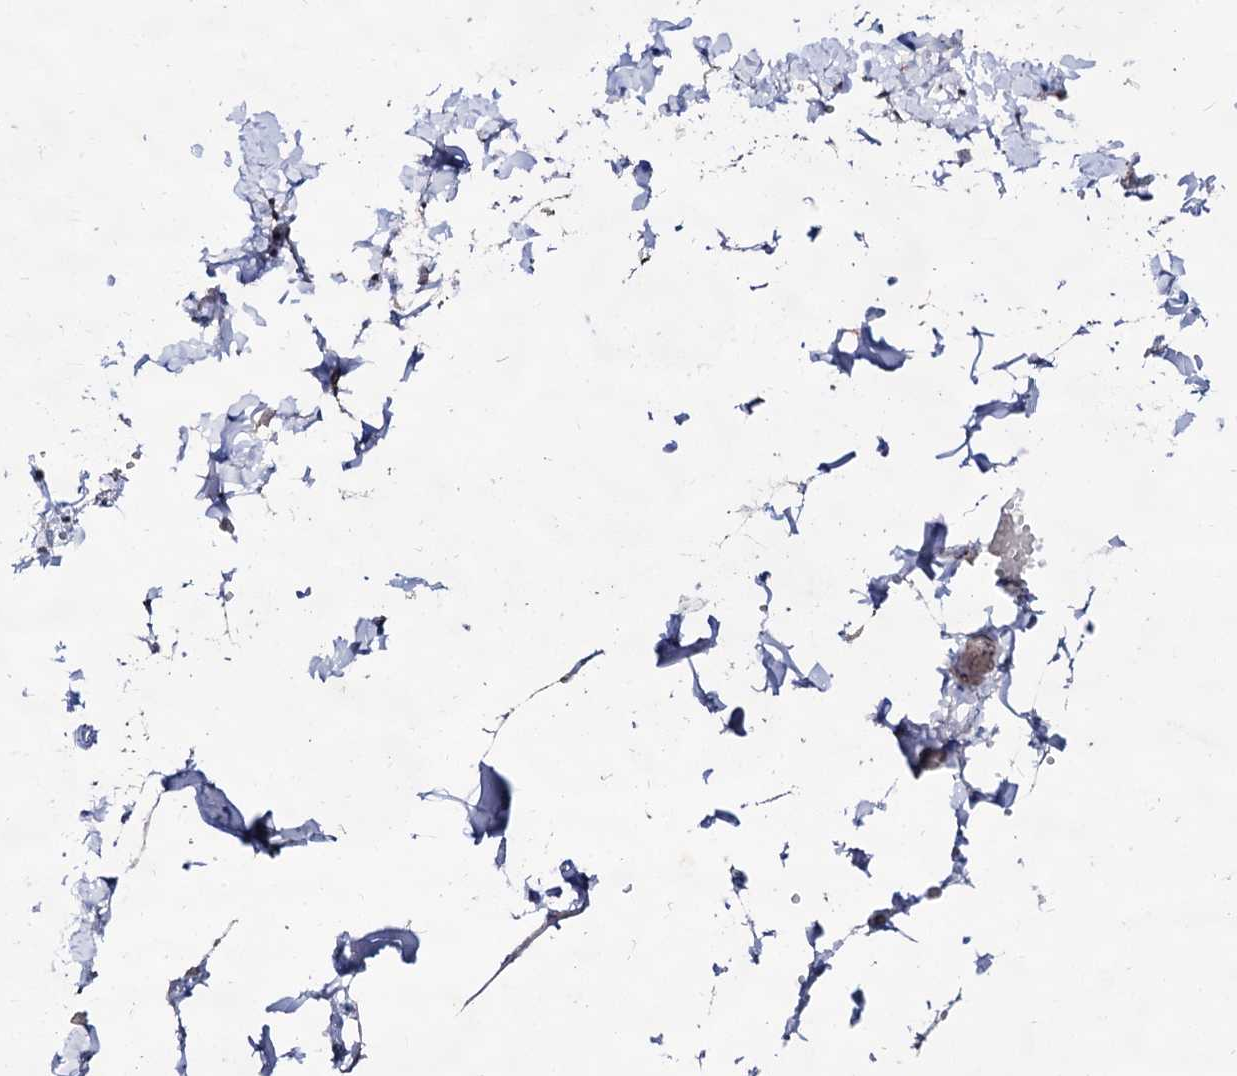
{"staining": {"intensity": "weak", "quantity": "<25%", "location": "cytoplasmic/membranous"}, "tissue": "adipose tissue", "cell_type": "Adipocytes", "image_type": "normal", "snomed": [{"axis": "morphology", "description": "Normal tissue, NOS"}, {"axis": "topography", "description": "Gallbladder"}, {"axis": "topography", "description": "Peripheral nerve tissue"}], "caption": "Immunohistochemical staining of benign adipose tissue demonstrates no significant staining in adipocytes. (Brightfield microscopy of DAB immunohistochemistry at high magnification).", "gene": "ARFIP2", "patient": {"sex": "male", "age": 38}}